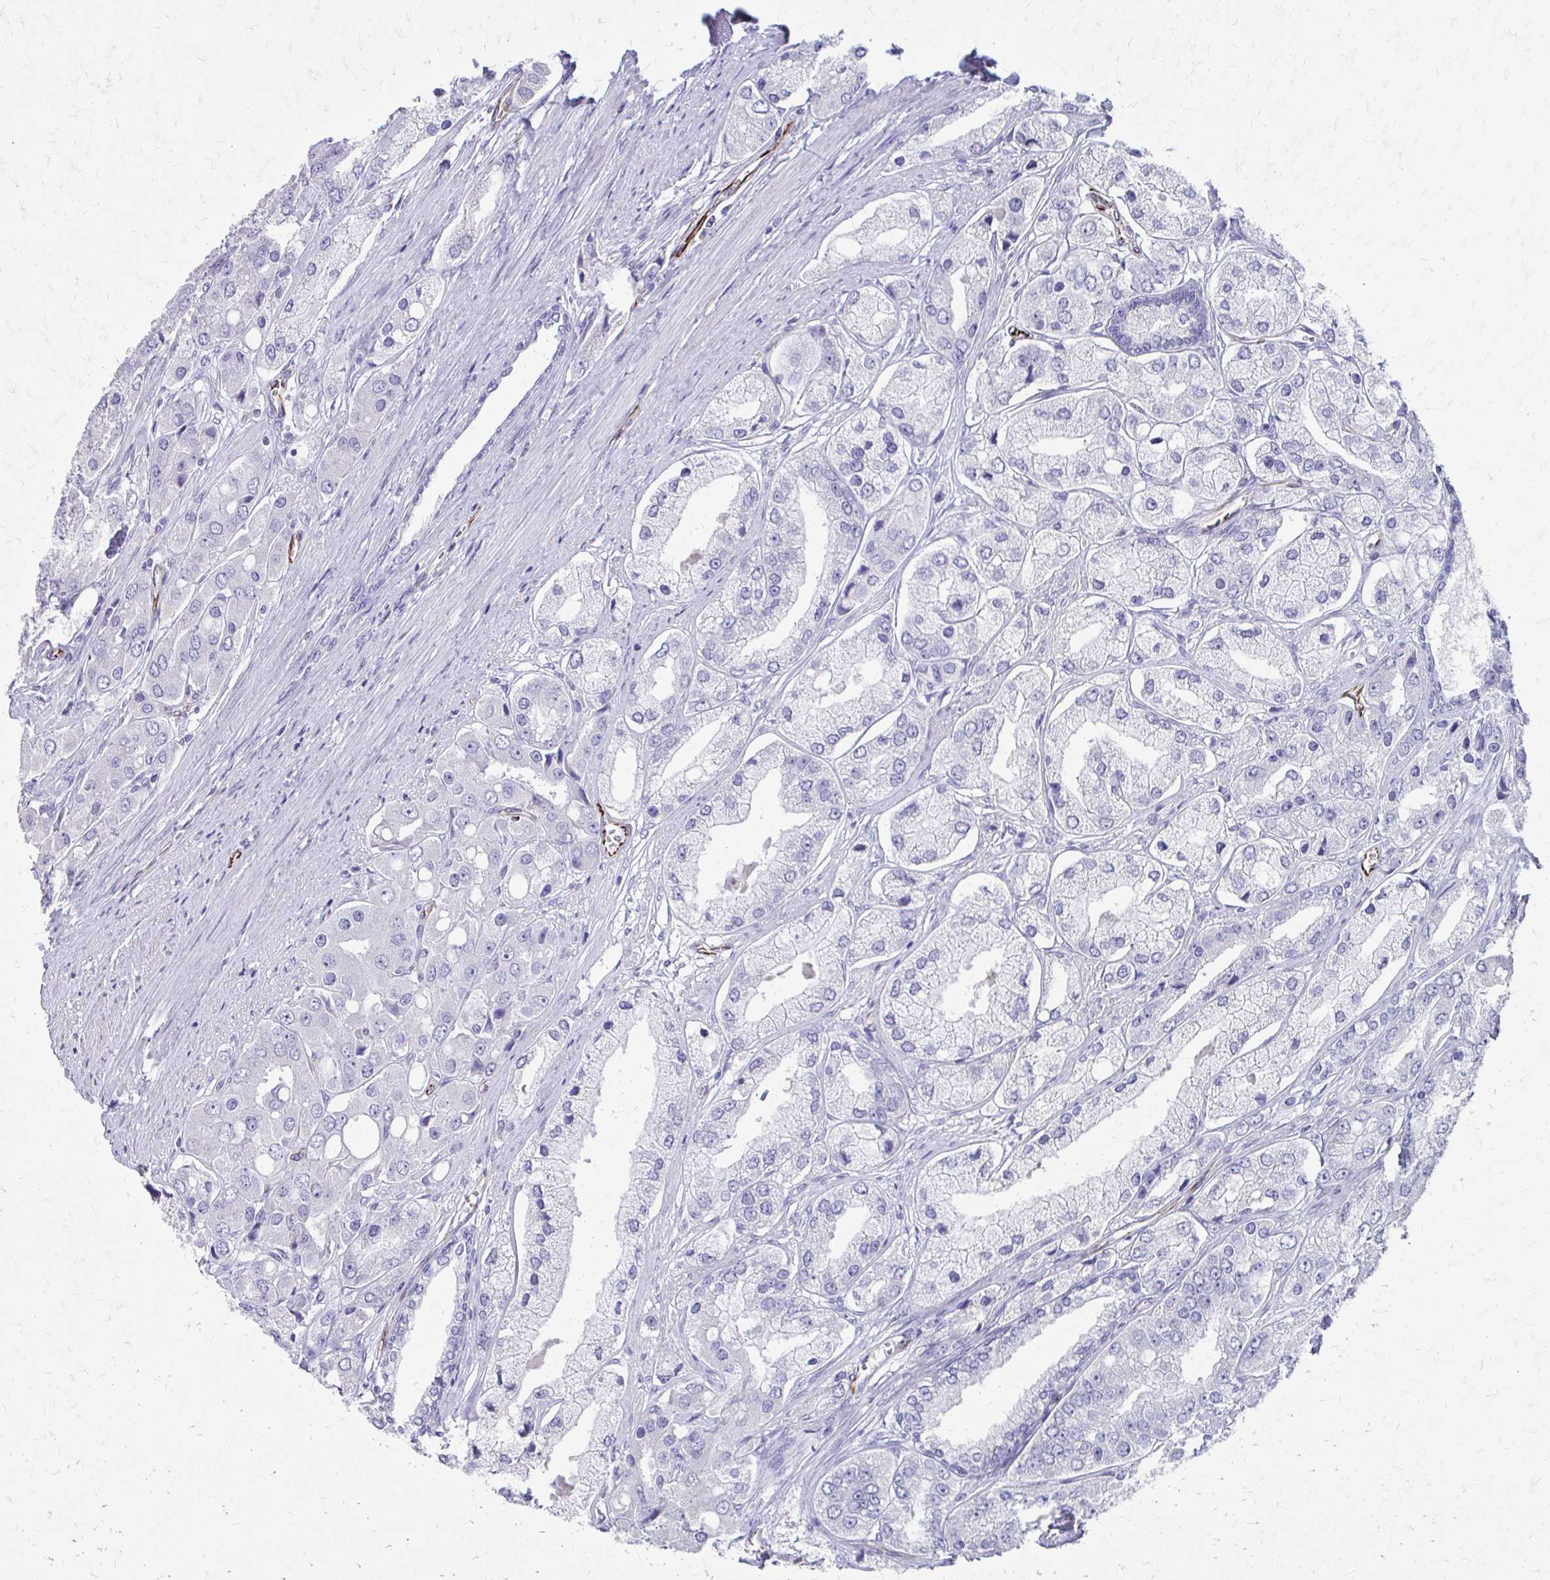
{"staining": {"intensity": "negative", "quantity": "none", "location": "none"}, "tissue": "prostate cancer", "cell_type": "Tumor cells", "image_type": "cancer", "snomed": [{"axis": "morphology", "description": "Adenocarcinoma, Low grade"}, {"axis": "topography", "description": "Prostate"}], "caption": "This is a histopathology image of immunohistochemistry staining of low-grade adenocarcinoma (prostate), which shows no expression in tumor cells.", "gene": "TRIM6", "patient": {"sex": "male", "age": 69}}